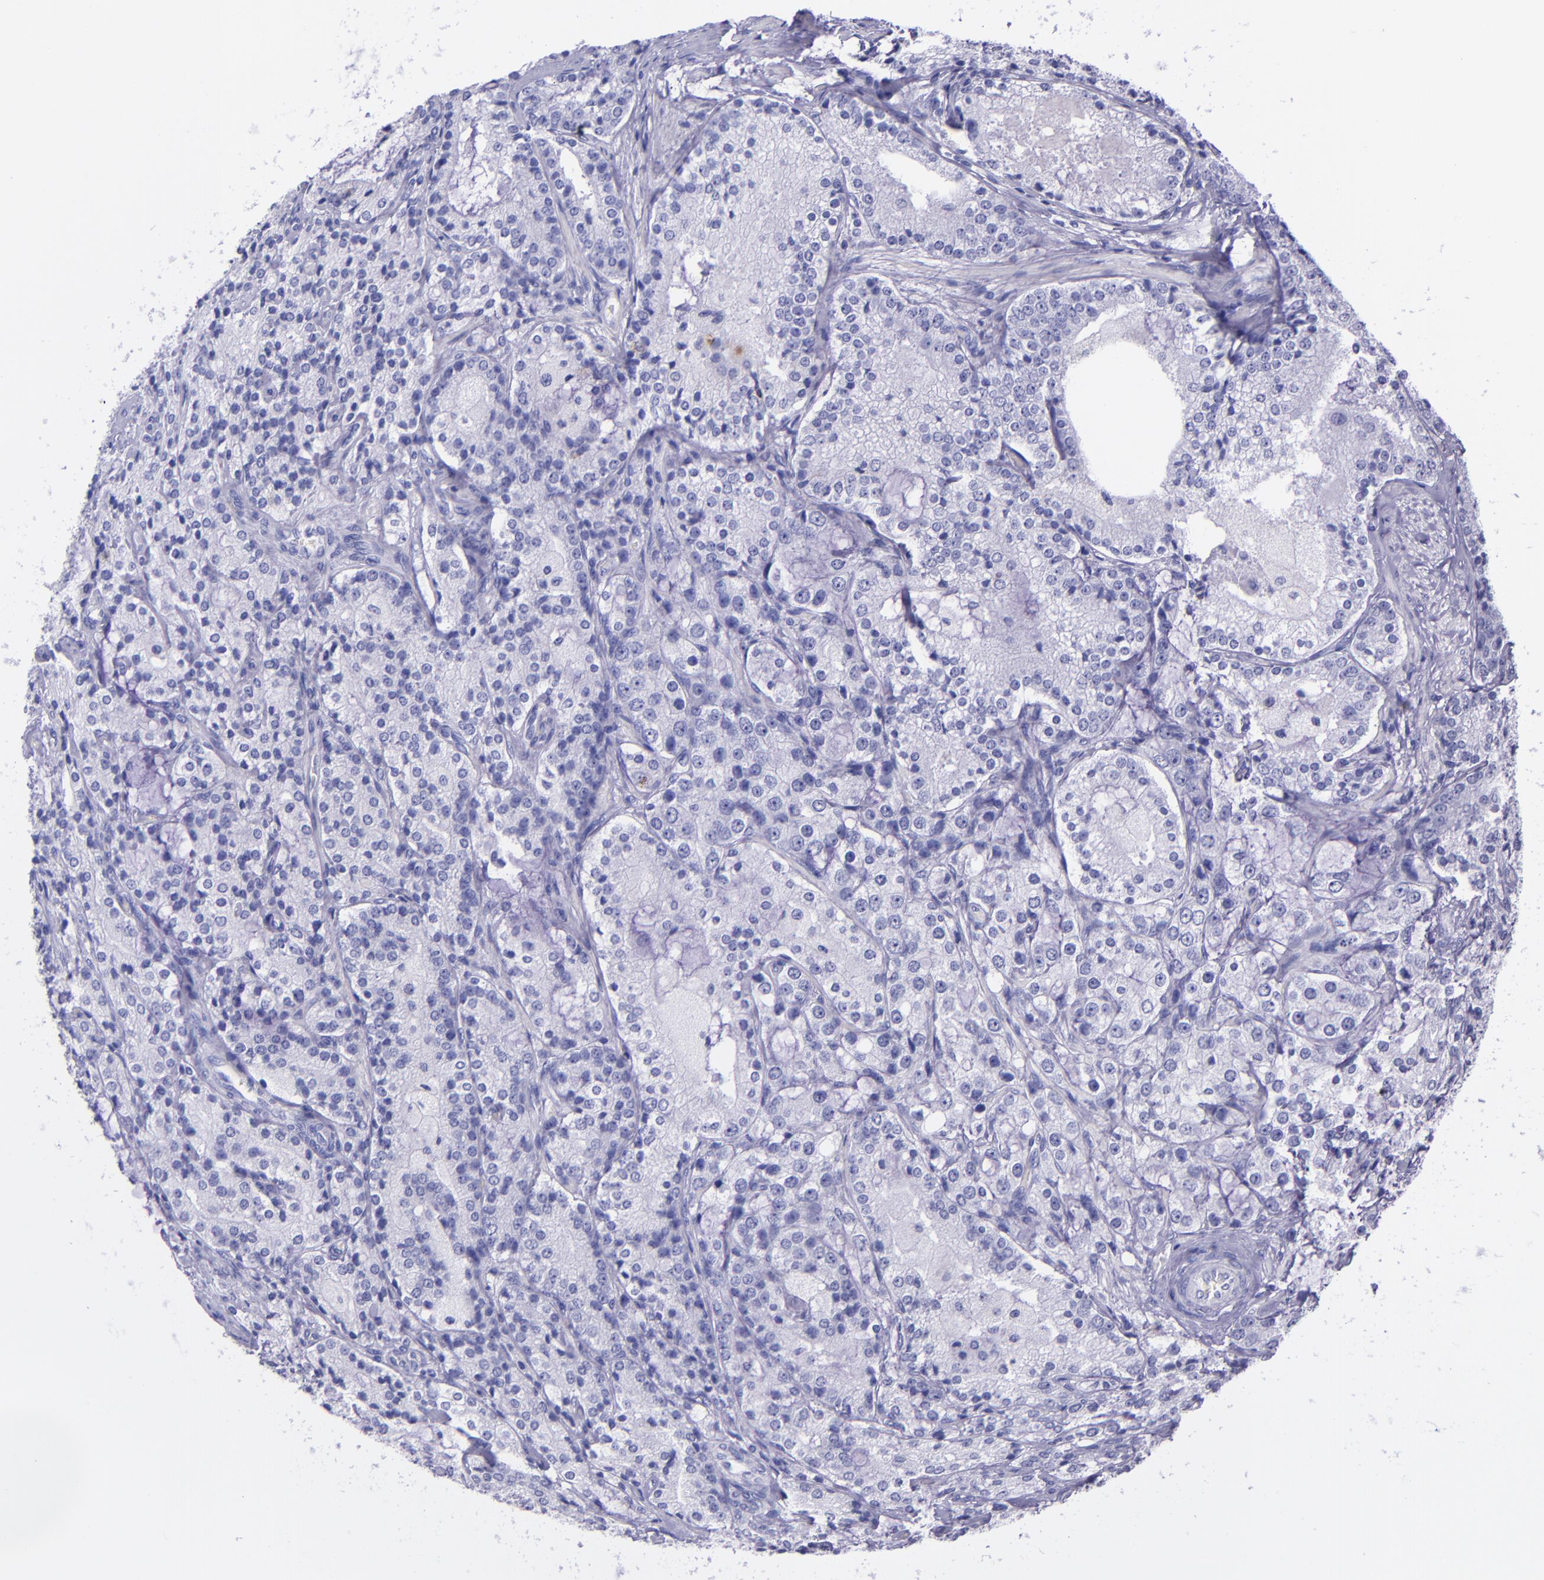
{"staining": {"intensity": "negative", "quantity": "none", "location": "none"}, "tissue": "prostate cancer", "cell_type": "Tumor cells", "image_type": "cancer", "snomed": [{"axis": "morphology", "description": "Adenocarcinoma, High grade"}, {"axis": "topography", "description": "Prostate"}], "caption": "There is no significant expression in tumor cells of prostate cancer (high-grade adenocarcinoma). The staining was performed using DAB to visualize the protein expression in brown, while the nuclei were stained in blue with hematoxylin (Magnification: 20x).", "gene": "SLPI", "patient": {"sex": "male", "age": 63}}